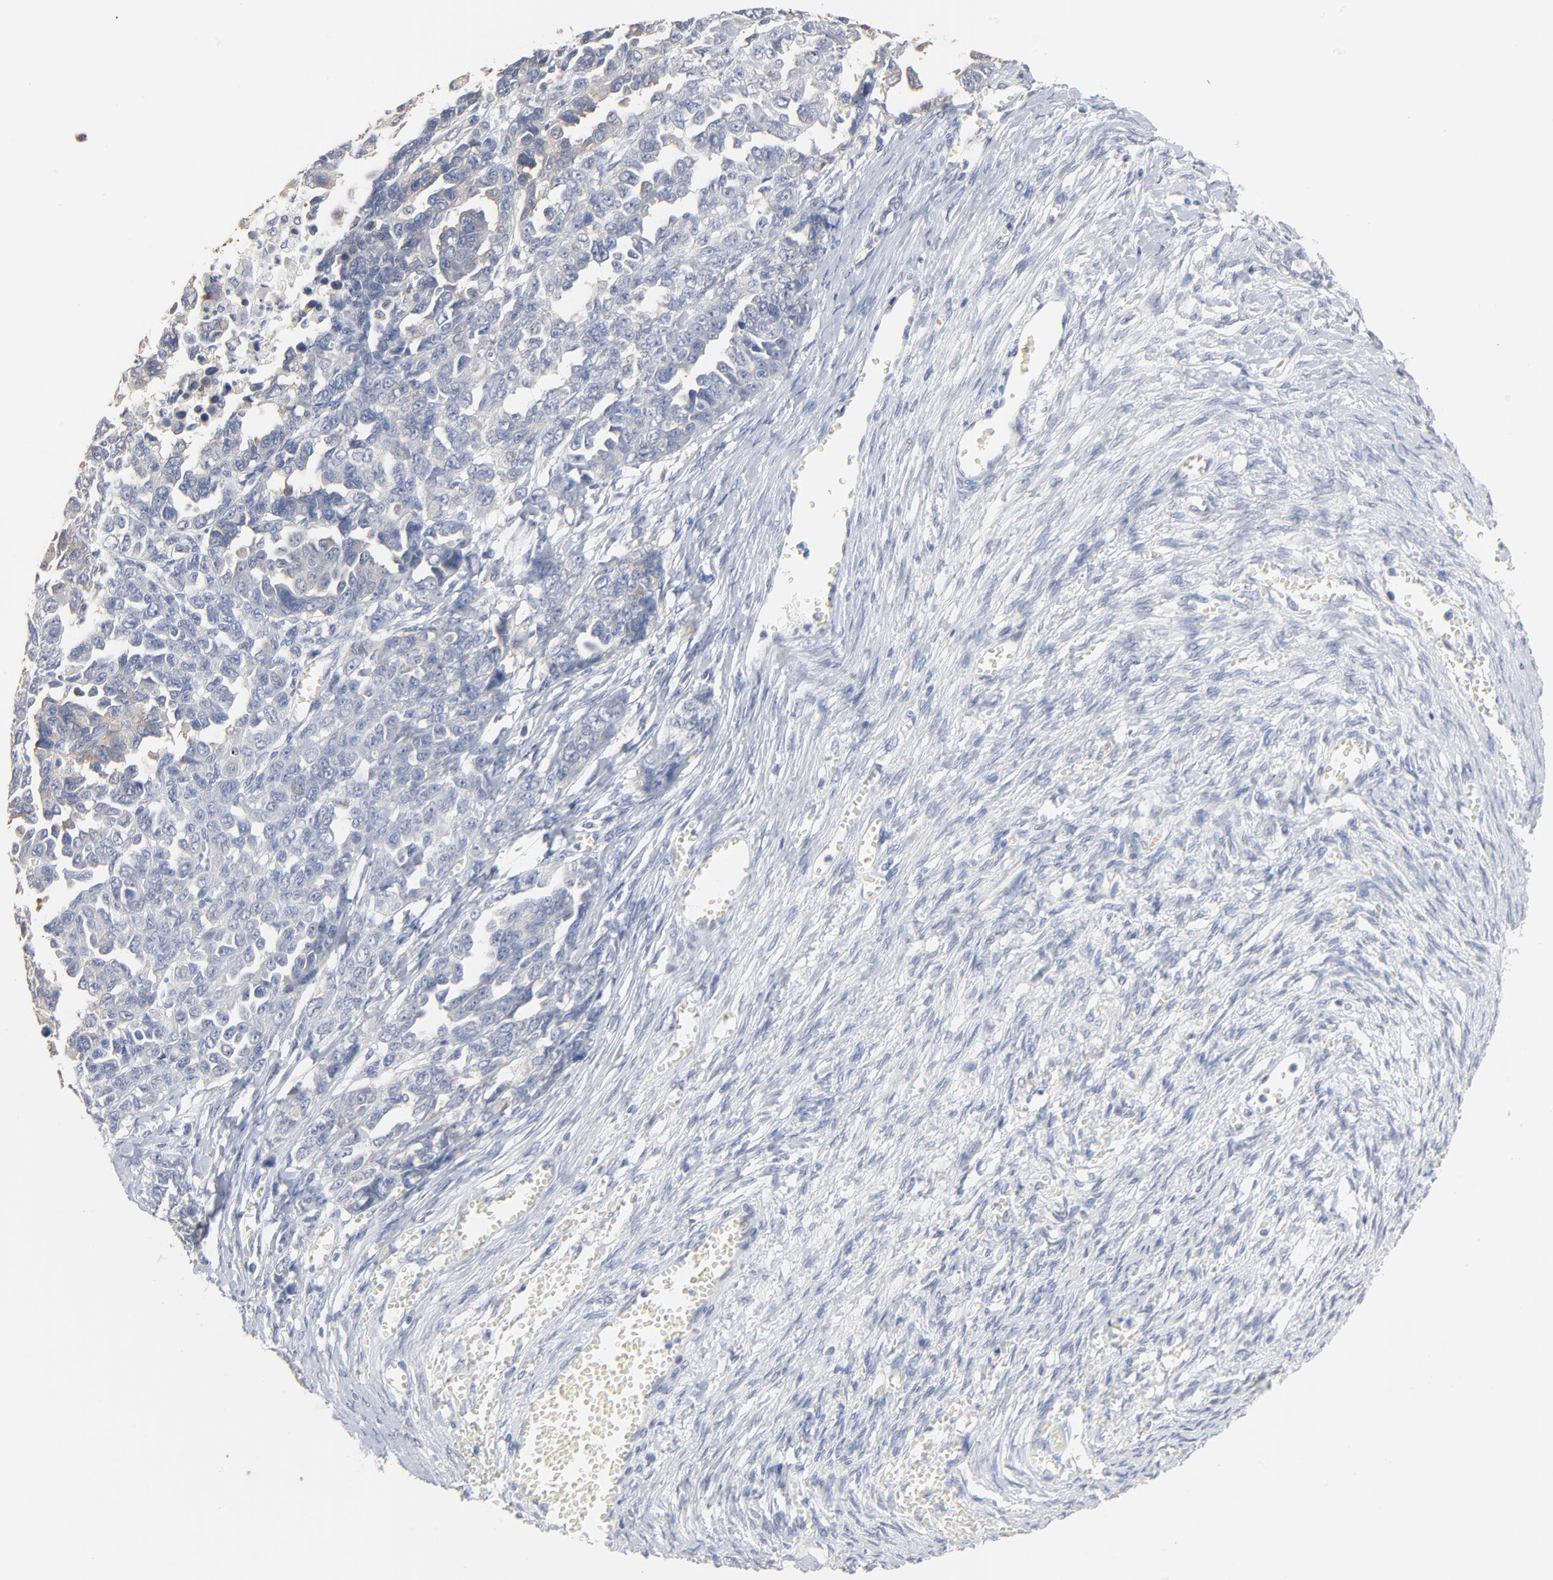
{"staining": {"intensity": "weak", "quantity": "25%-75%", "location": "cytoplasmic/membranous"}, "tissue": "ovarian cancer", "cell_type": "Tumor cells", "image_type": "cancer", "snomed": [{"axis": "morphology", "description": "Cystadenocarcinoma, serous, NOS"}, {"axis": "topography", "description": "Ovary"}], "caption": "A low amount of weak cytoplasmic/membranous staining is present in approximately 25%-75% of tumor cells in serous cystadenocarcinoma (ovarian) tissue.", "gene": "EPCAM", "patient": {"sex": "female", "age": 69}}